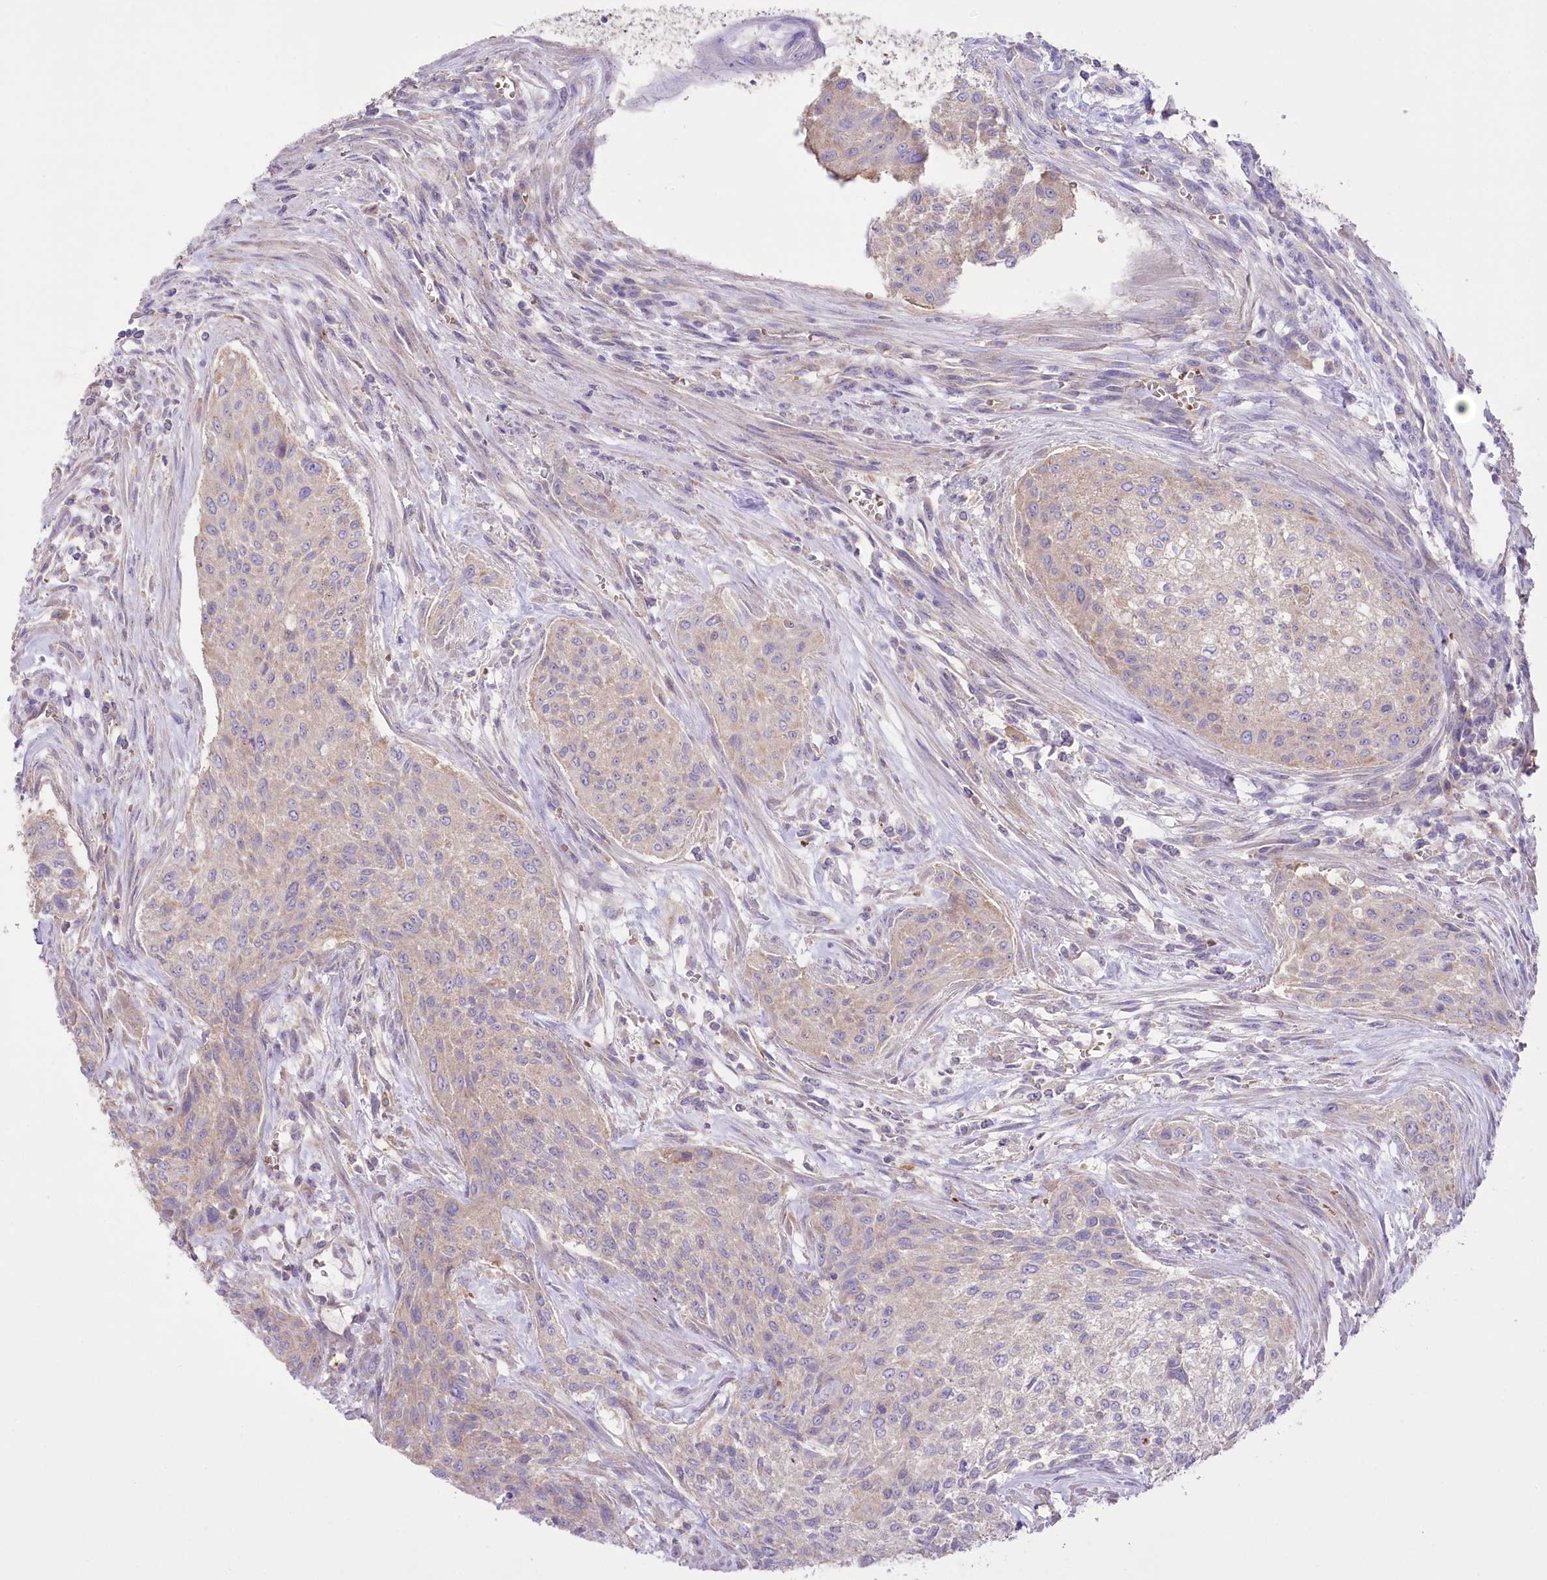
{"staining": {"intensity": "weak", "quantity": "25%-75%", "location": "cytoplasmic/membranous"}, "tissue": "urothelial cancer", "cell_type": "Tumor cells", "image_type": "cancer", "snomed": [{"axis": "morphology", "description": "Normal tissue, NOS"}, {"axis": "morphology", "description": "Urothelial carcinoma, NOS"}, {"axis": "topography", "description": "Urinary bladder"}, {"axis": "topography", "description": "Peripheral nerve tissue"}], "caption": "The photomicrograph exhibits immunohistochemical staining of urothelial cancer. There is weak cytoplasmic/membranous positivity is seen in about 25%-75% of tumor cells.", "gene": "PRSS53", "patient": {"sex": "male", "age": 35}}